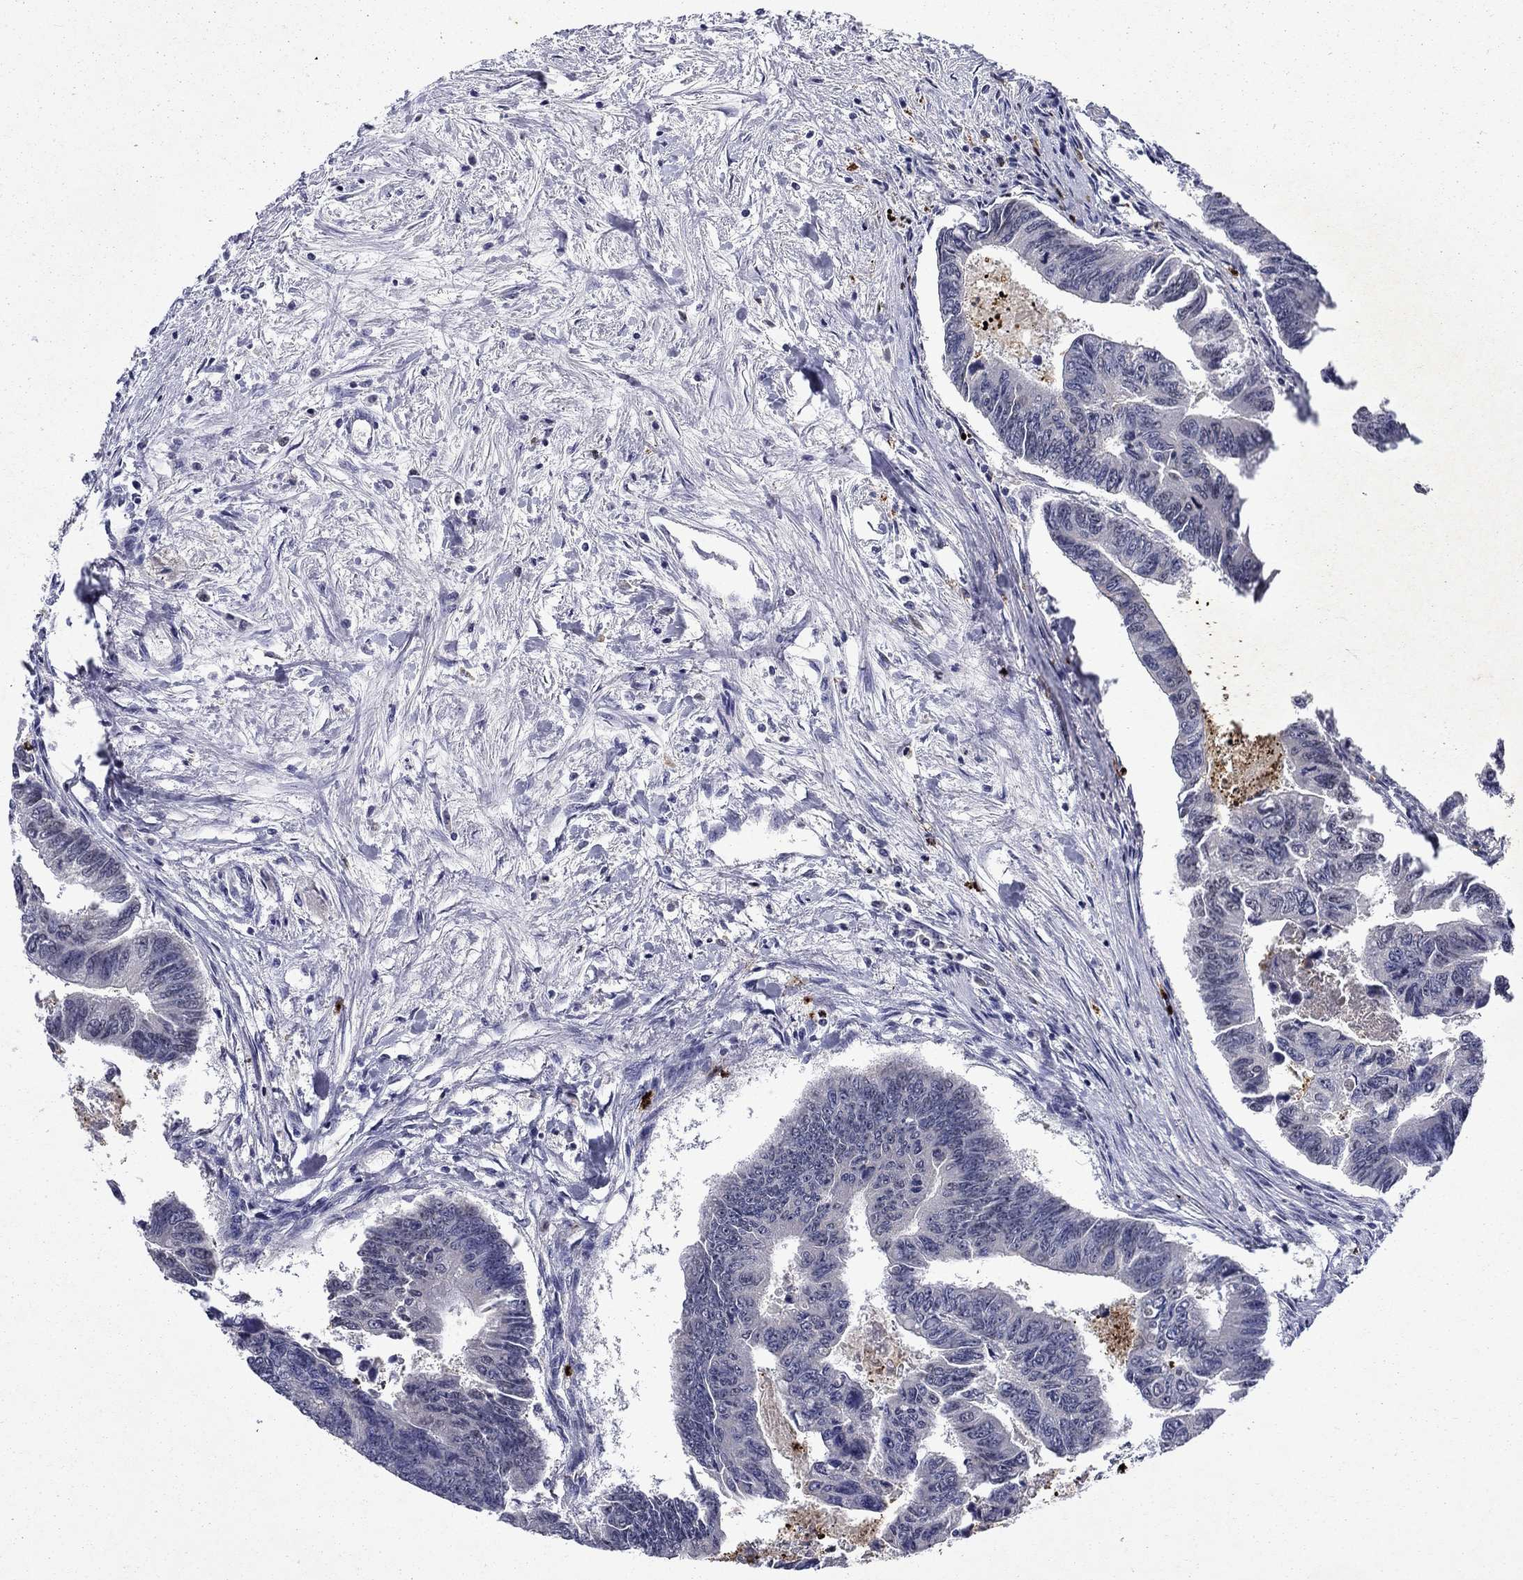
{"staining": {"intensity": "negative", "quantity": "none", "location": "none"}, "tissue": "colorectal cancer", "cell_type": "Tumor cells", "image_type": "cancer", "snomed": [{"axis": "morphology", "description": "Adenocarcinoma, NOS"}, {"axis": "topography", "description": "Colon"}], "caption": "This is an immunohistochemistry histopathology image of colorectal cancer. There is no staining in tumor cells.", "gene": "IRF5", "patient": {"sex": "female", "age": 65}}